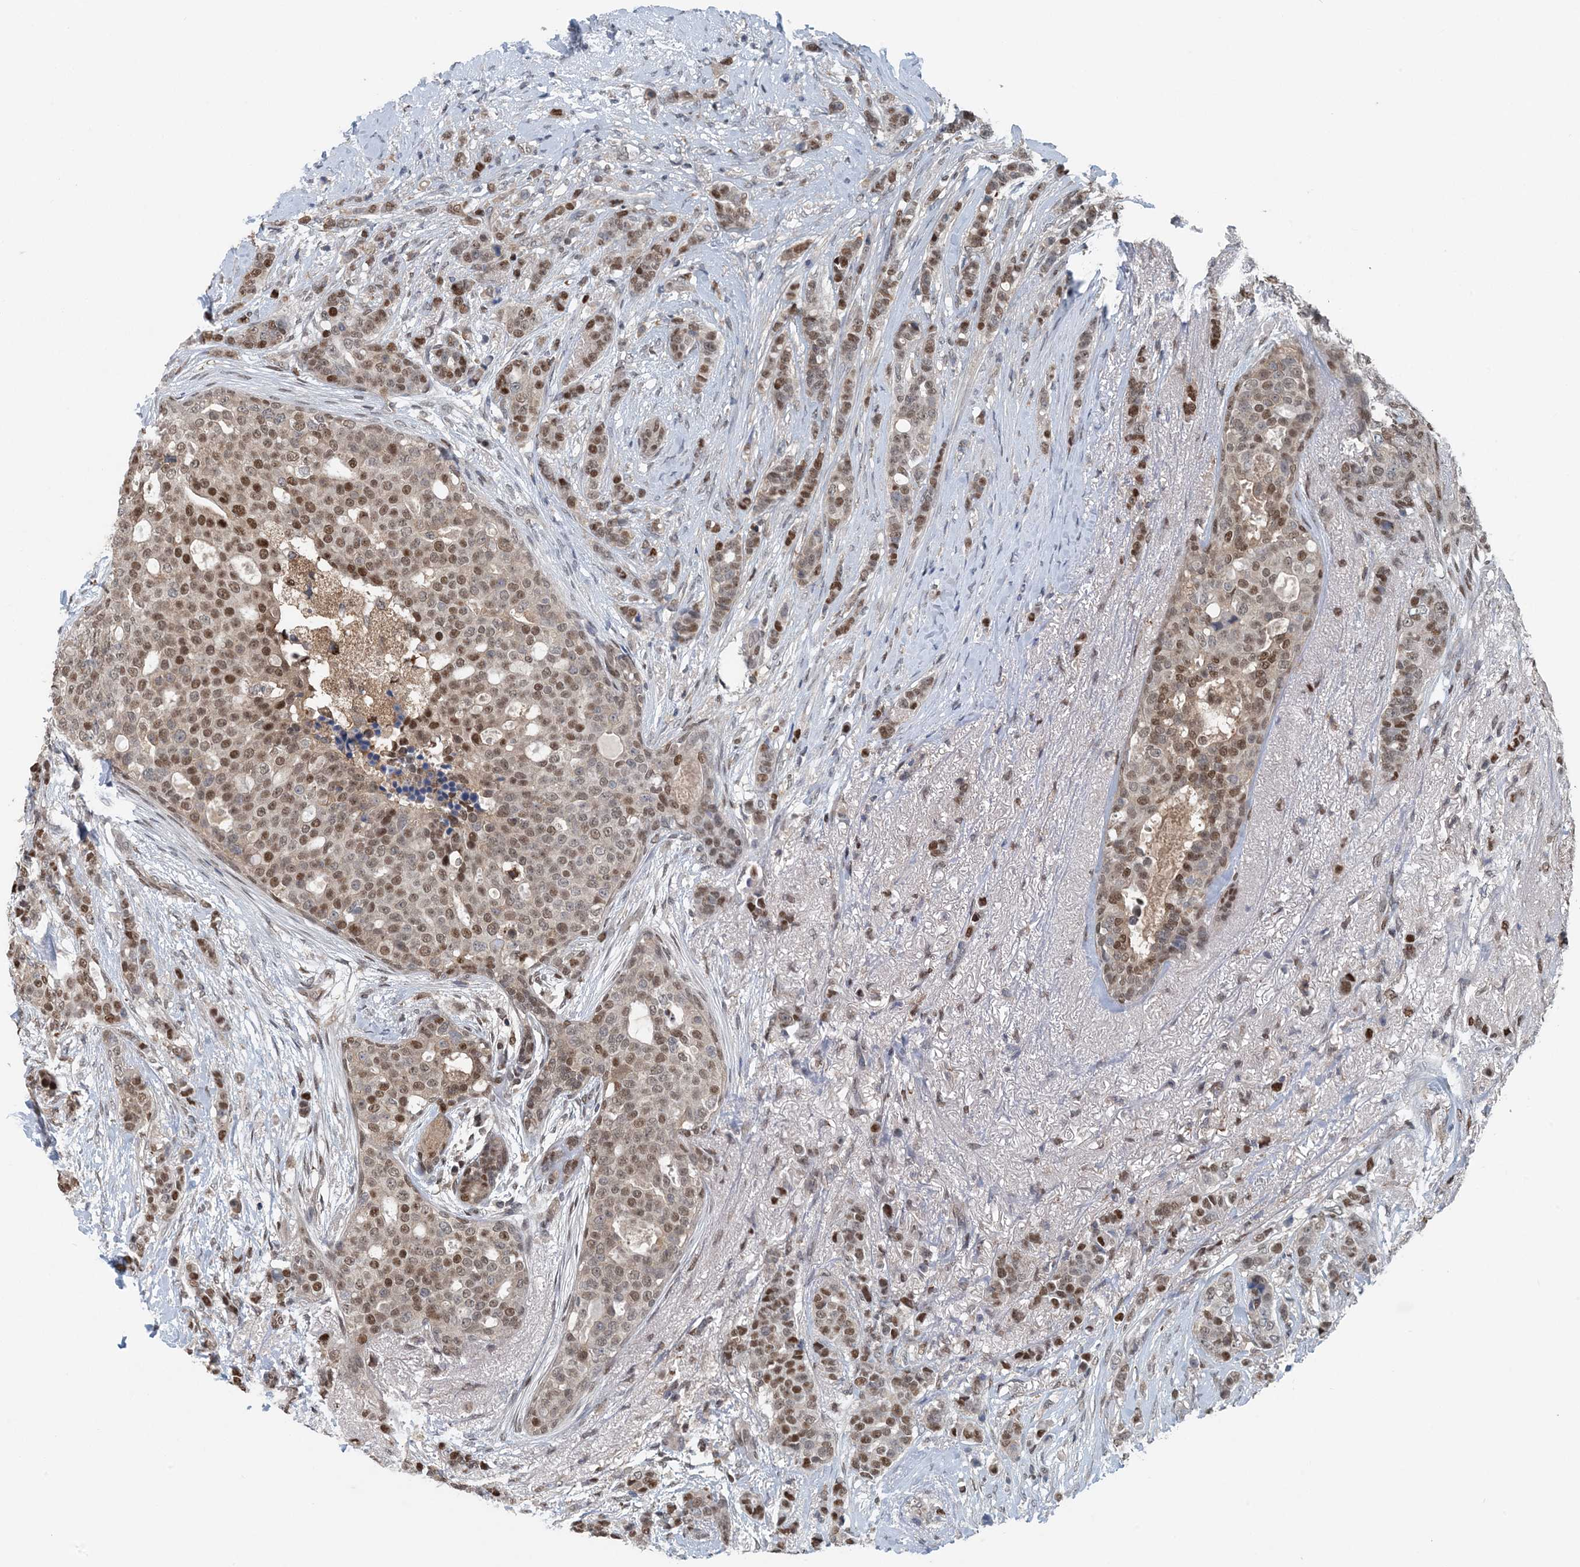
{"staining": {"intensity": "moderate", "quantity": ">75%", "location": "nuclear"}, "tissue": "breast cancer", "cell_type": "Tumor cells", "image_type": "cancer", "snomed": [{"axis": "morphology", "description": "Lobular carcinoma"}, {"axis": "topography", "description": "Breast"}], "caption": "IHC histopathology image of neoplastic tissue: human breast cancer stained using IHC exhibits medium levels of moderate protein expression localized specifically in the nuclear of tumor cells, appearing as a nuclear brown color.", "gene": "HIKESHI", "patient": {"sex": "female", "age": 51}}